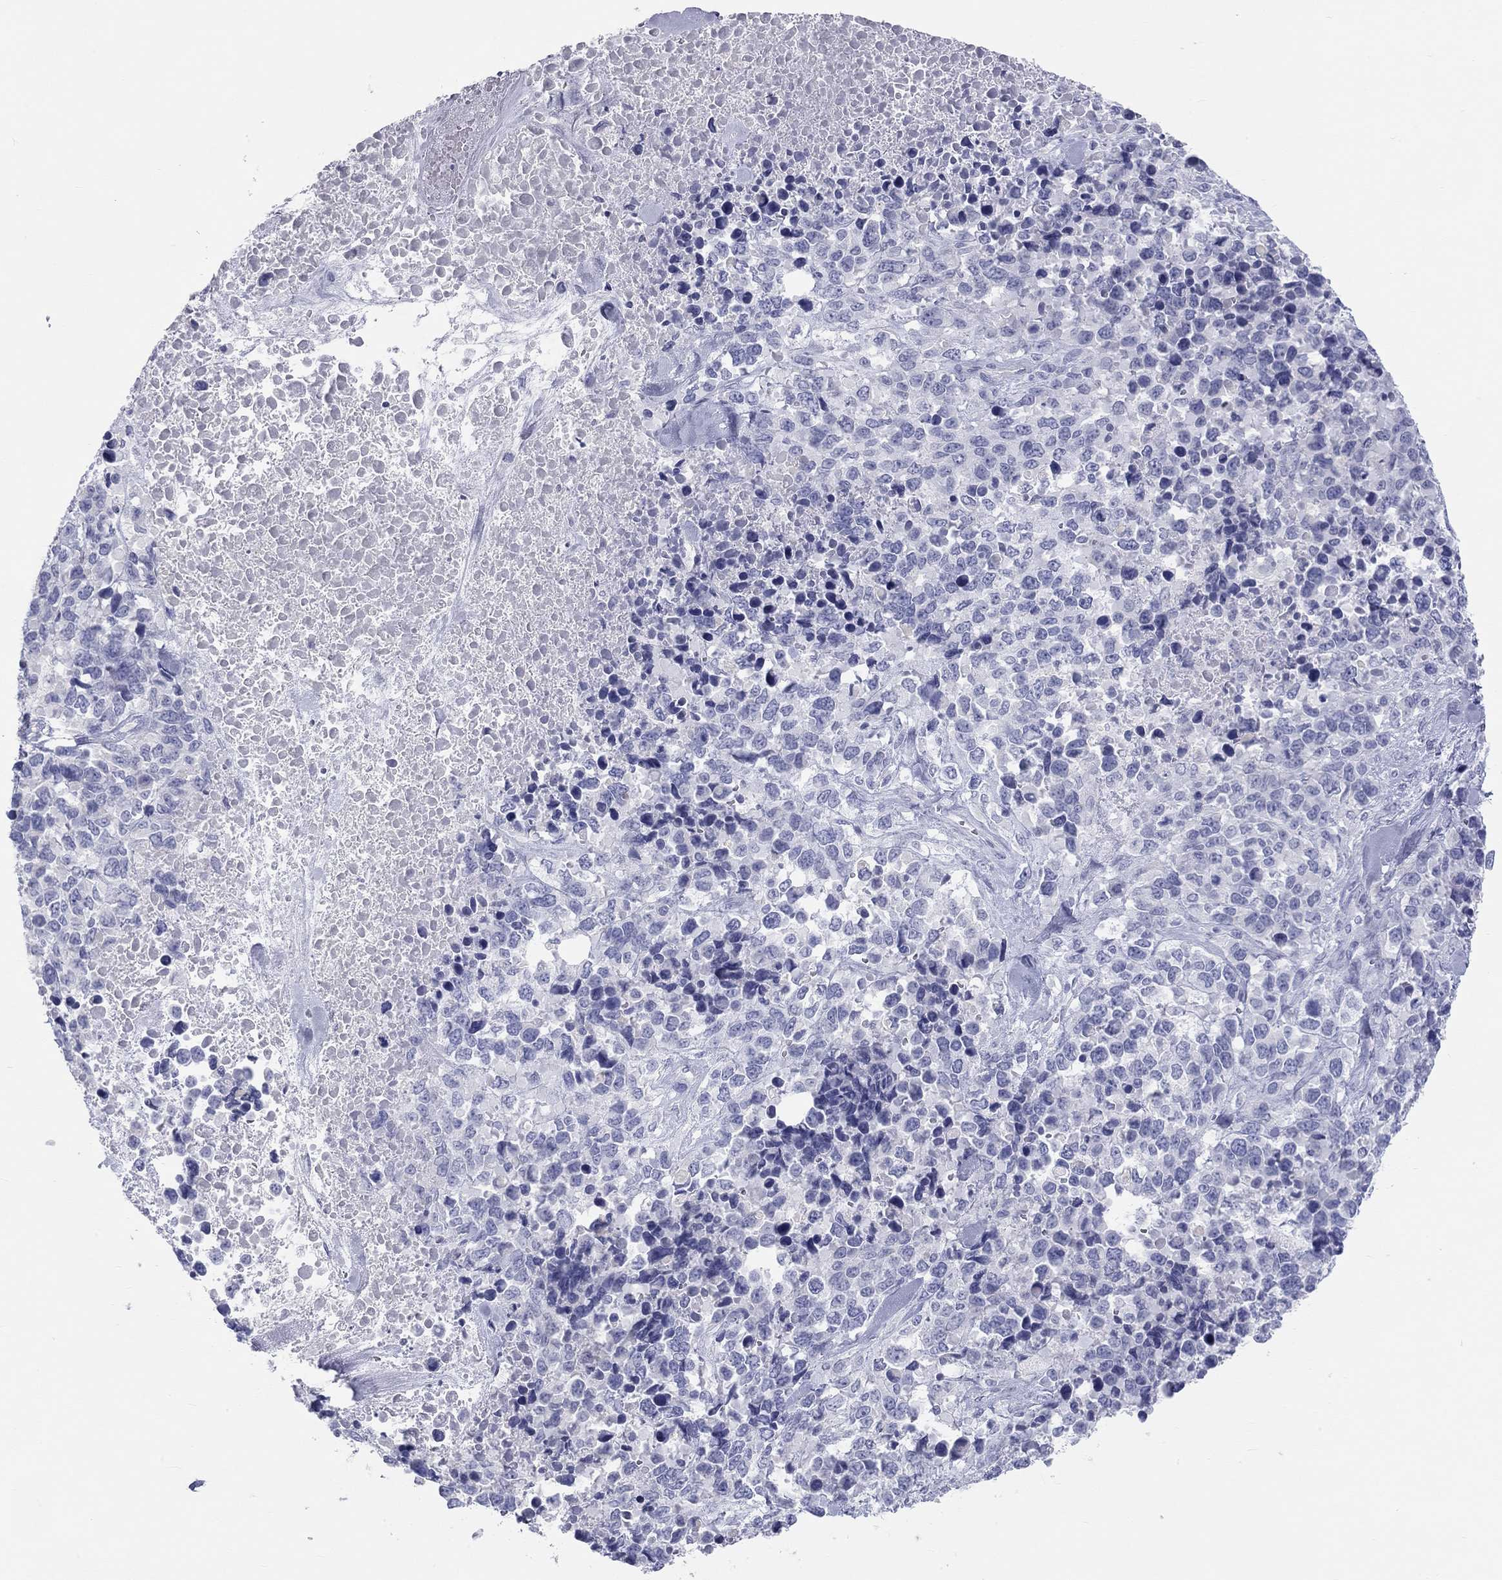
{"staining": {"intensity": "negative", "quantity": "none", "location": "none"}, "tissue": "melanoma", "cell_type": "Tumor cells", "image_type": "cancer", "snomed": [{"axis": "morphology", "description": "Malignant melanoma, Metastatic site"}, {"axis": "topography", "description": "Skin"}], "caption": "Immunohistochemistry (IHC) of human malignant melanoma (metastatic site) demonstrates no staining in tumor cells. (DAB (3,3'-diaminobenzidine) immunohistochemistry, high magnification).", "gene": "PCDHGC5", "patient": {"sex": "male", "age": 84}}